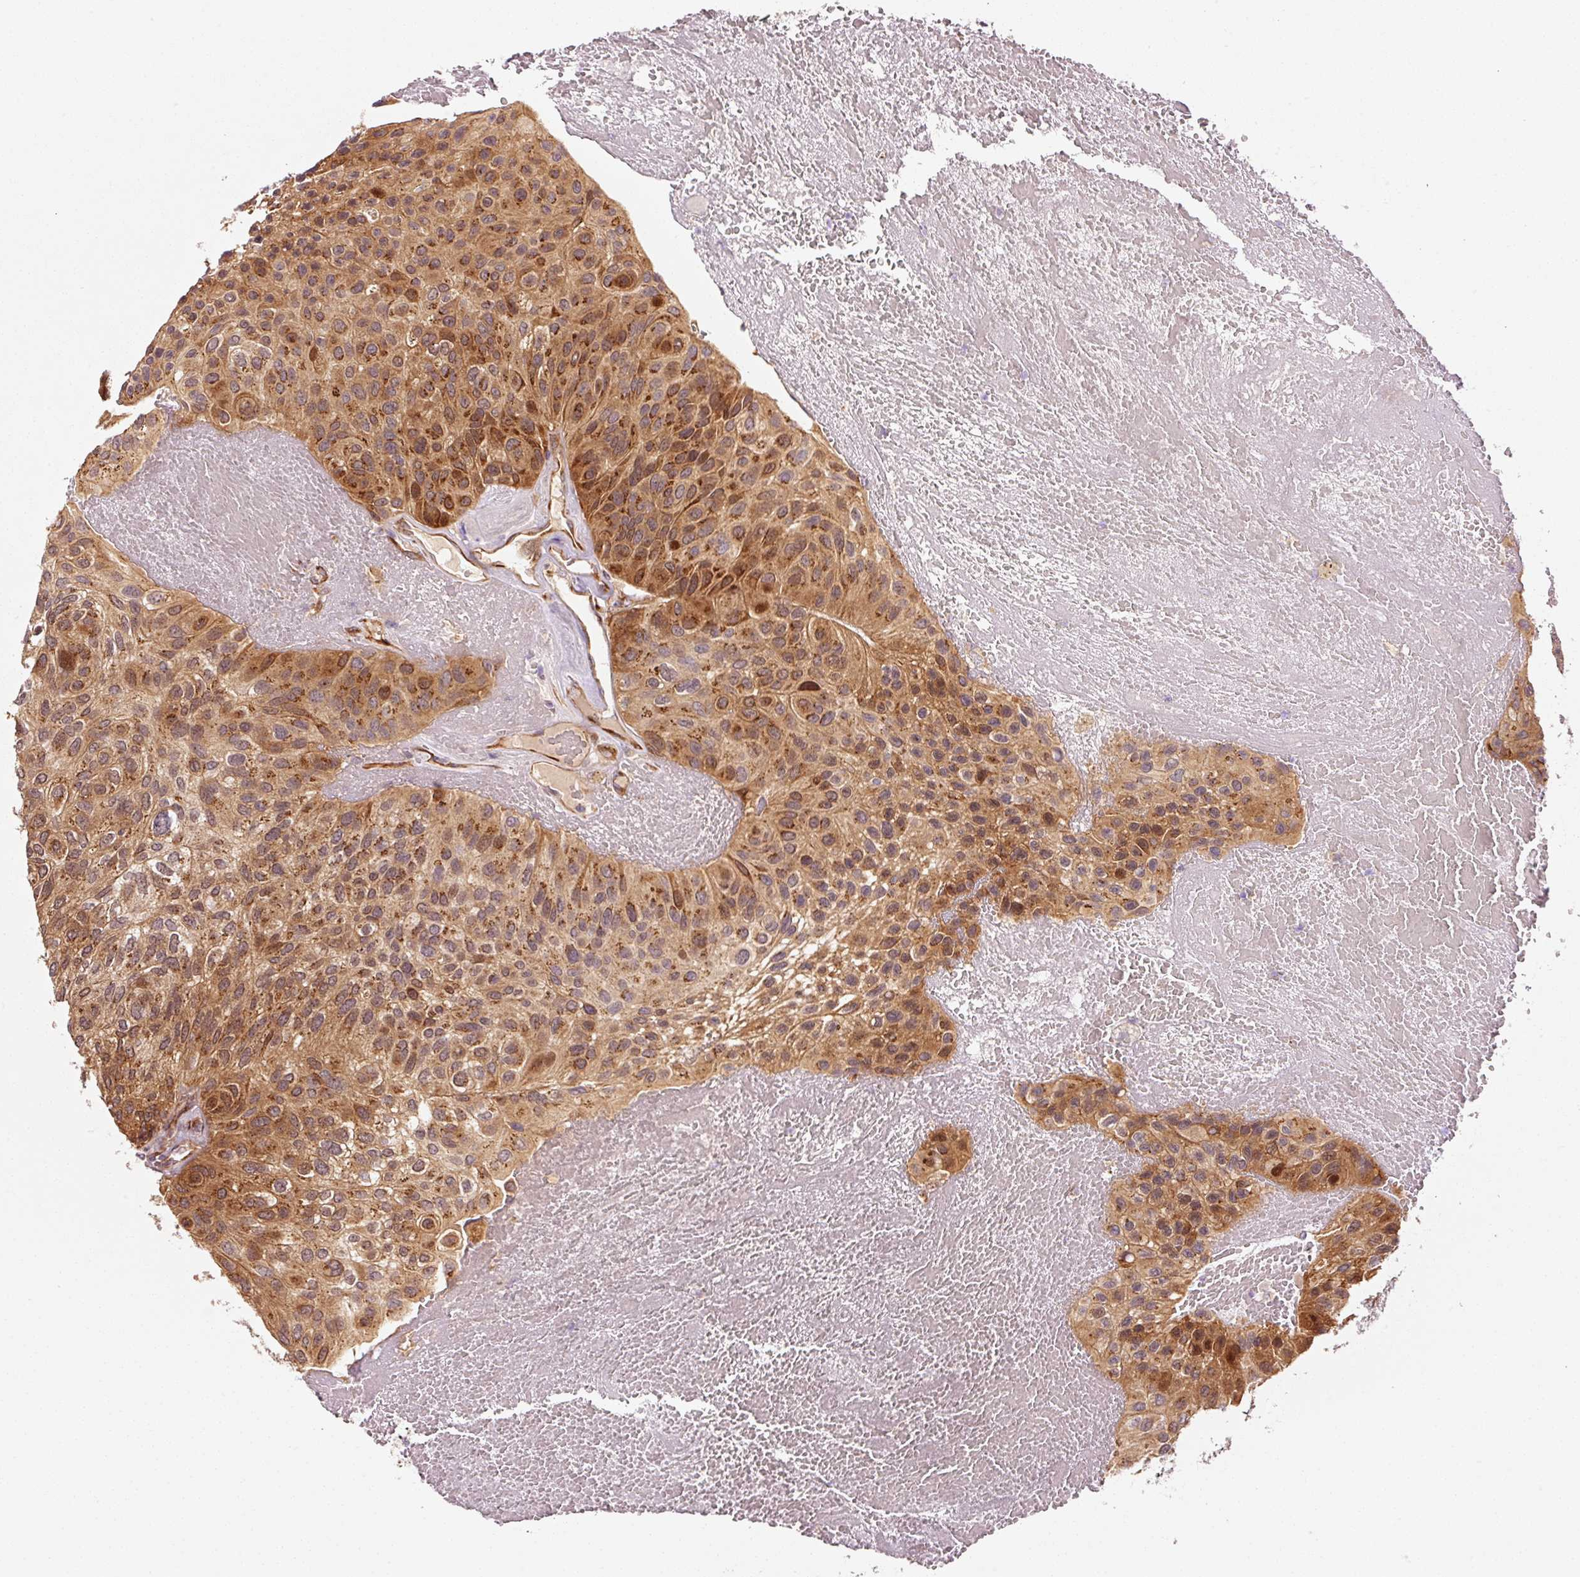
{"staining": {"intensity": "strong", "quantity": ">75%", "location": "cytoplasmic/membranous,nuclear"}, "tissue": "urothelial cancer", "cell_type": "Tumor cells", "image_type": "cancer", "snomed": [{"axis": "morphology", "description": "Urothelial carcinoma, High grade"}, {"axis": "topography", "description": "Urinary bladder"}], "caption": "Tumor cells demonstrate high levels of strong cytoplasmic/membranous and nuclear expression in approximately >75% of cells in urothelial cancer. (Brightfield microscopy of DAB IHC at high magnification).", "gene": "PPP1R14B", "patient": {"sex": "male", "age": 66}}